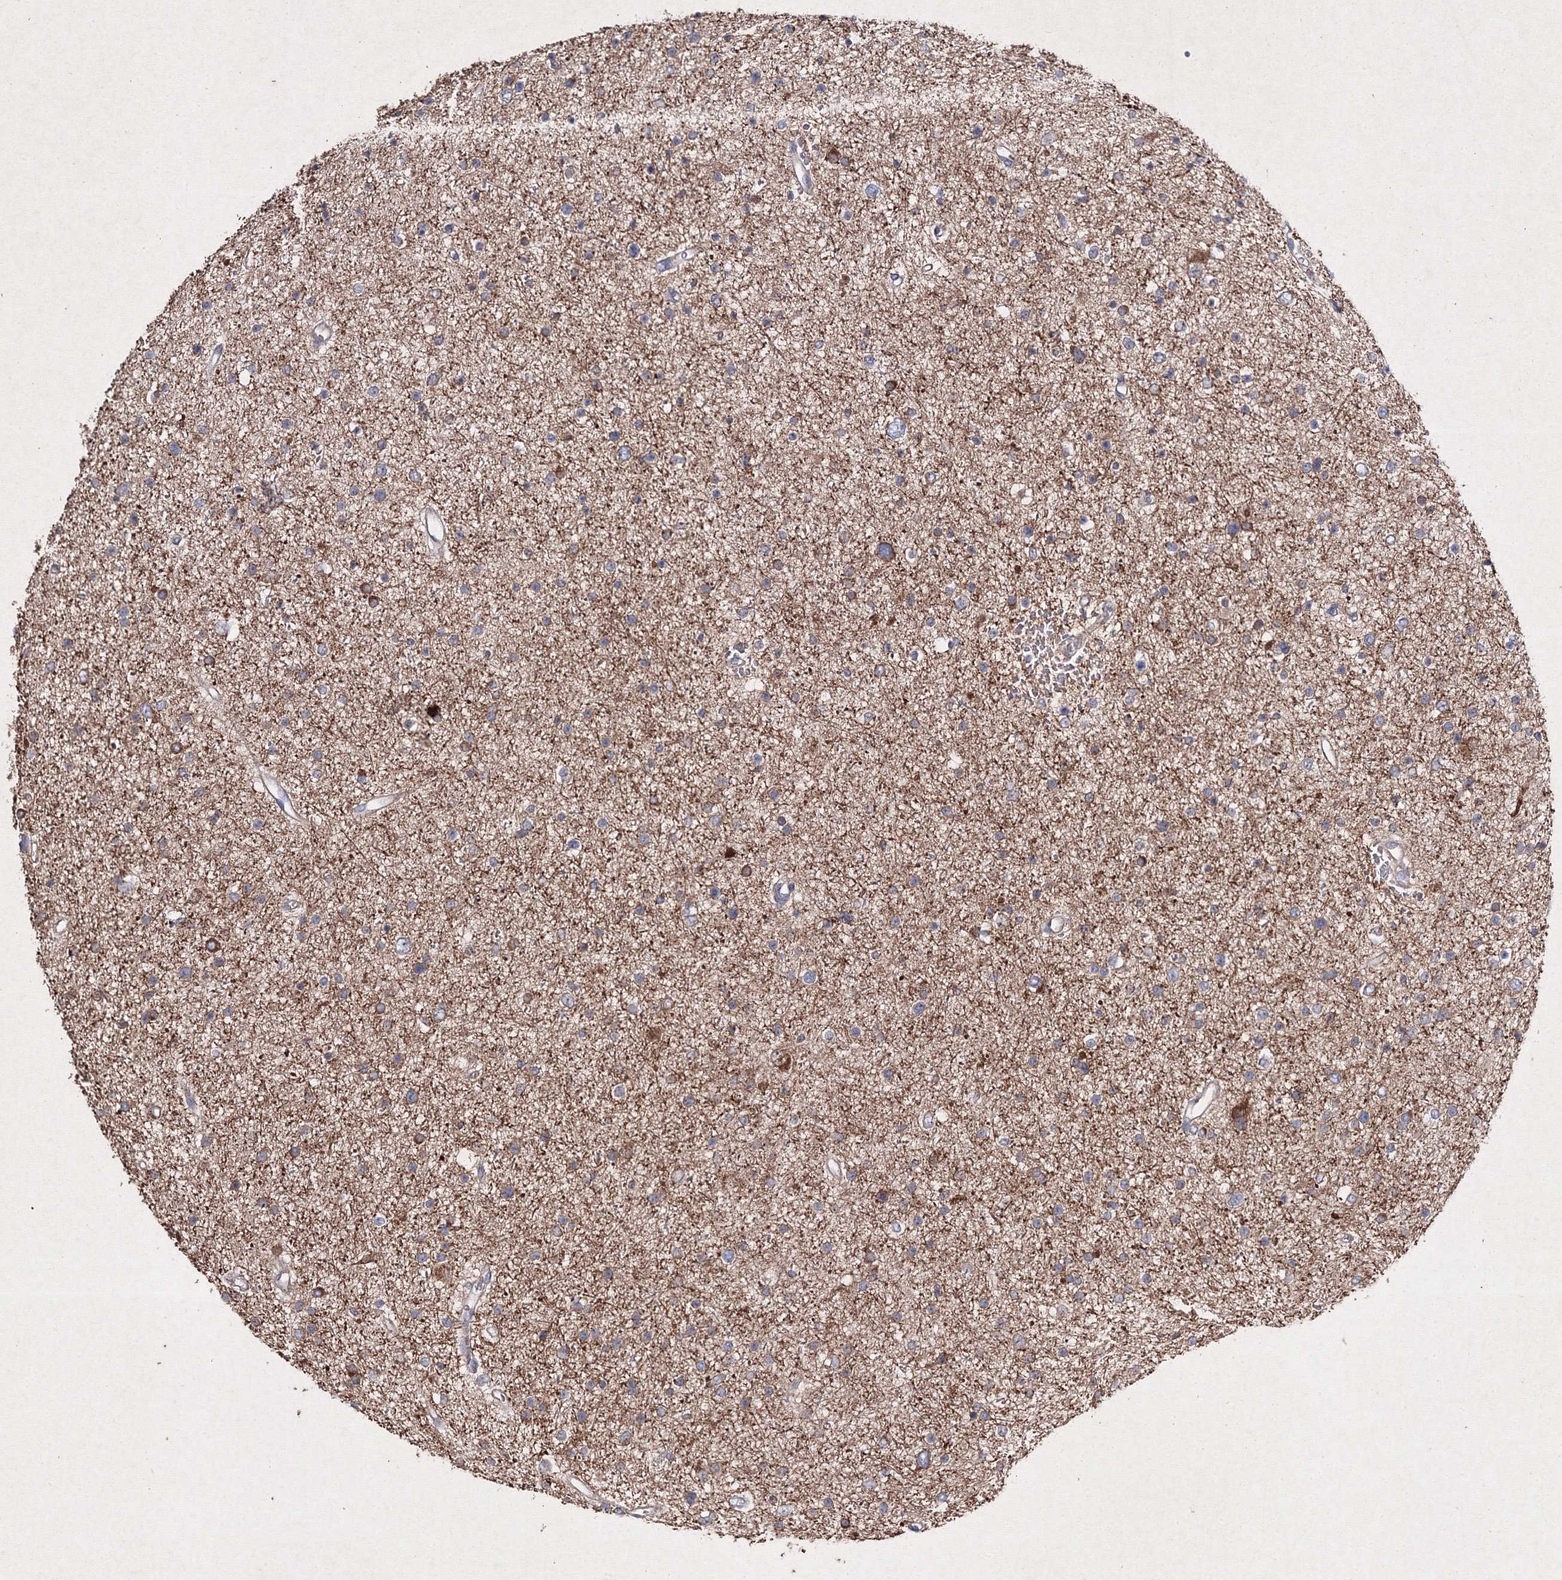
{"staining": {"intensity": "moderate", "quantity": "25%-75%", "location": "cytoplasmic/membranous"}, "tissue": "glioma", "cell_type": "Tumor cells", "image_type": "cancer", "snomed": [{"axis": "morphology", "description": "Glioma, malignant, Low grade"}, {"axis": "topography", "description": "Brain"}], "caption": "This micrograph reveals immunohistochemistry staining of malignant glioma (low-grade), with medium moderate cytoplasmic/membranous positivity in about 25%-75% of tumor cells.", "gene": "GFM1", "patient": {"sex": "female", "age": 37}}